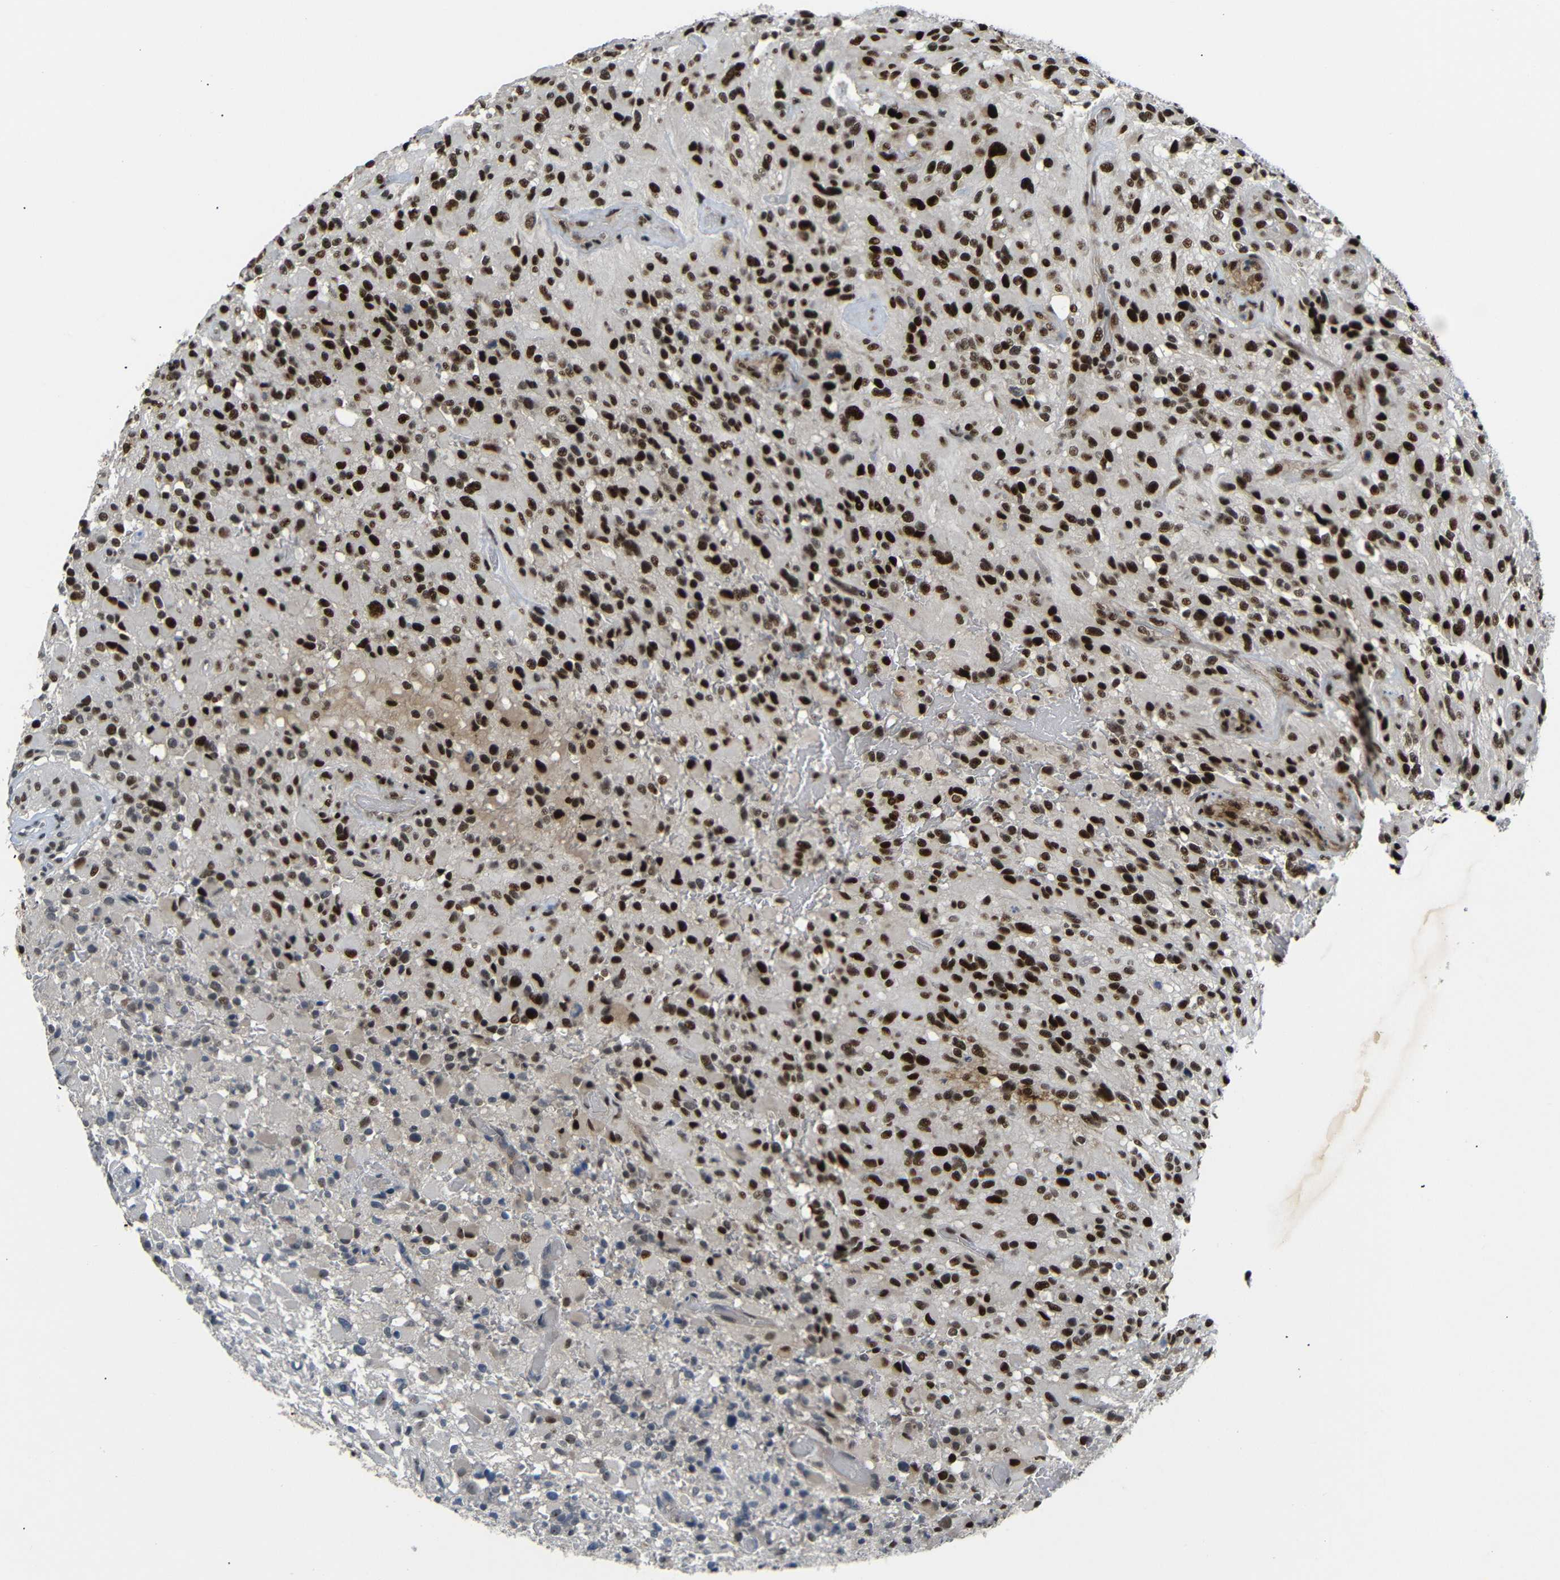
{"staining": {"intensity": "strong", "quantity": ">75%", "location": "nuclear"}, "tissue": "glioma", "cell_type": "Tumor cells", "image_type": "cancer", "snomed": [{"axis": "morphology", "description": "Glioma, malignant, High grade"}, {"axis": "topography", "description": "Brain"}], "caption": "Immunohistochemical staining of glioma exhibits high levels of strong nuclear protein staining in approximately >75% of tumor cells. (DAB IHC with brightfield microscopy, high magnification).", "gene": "SETDB2", "patient": {"sex": "male", "age": 71}}